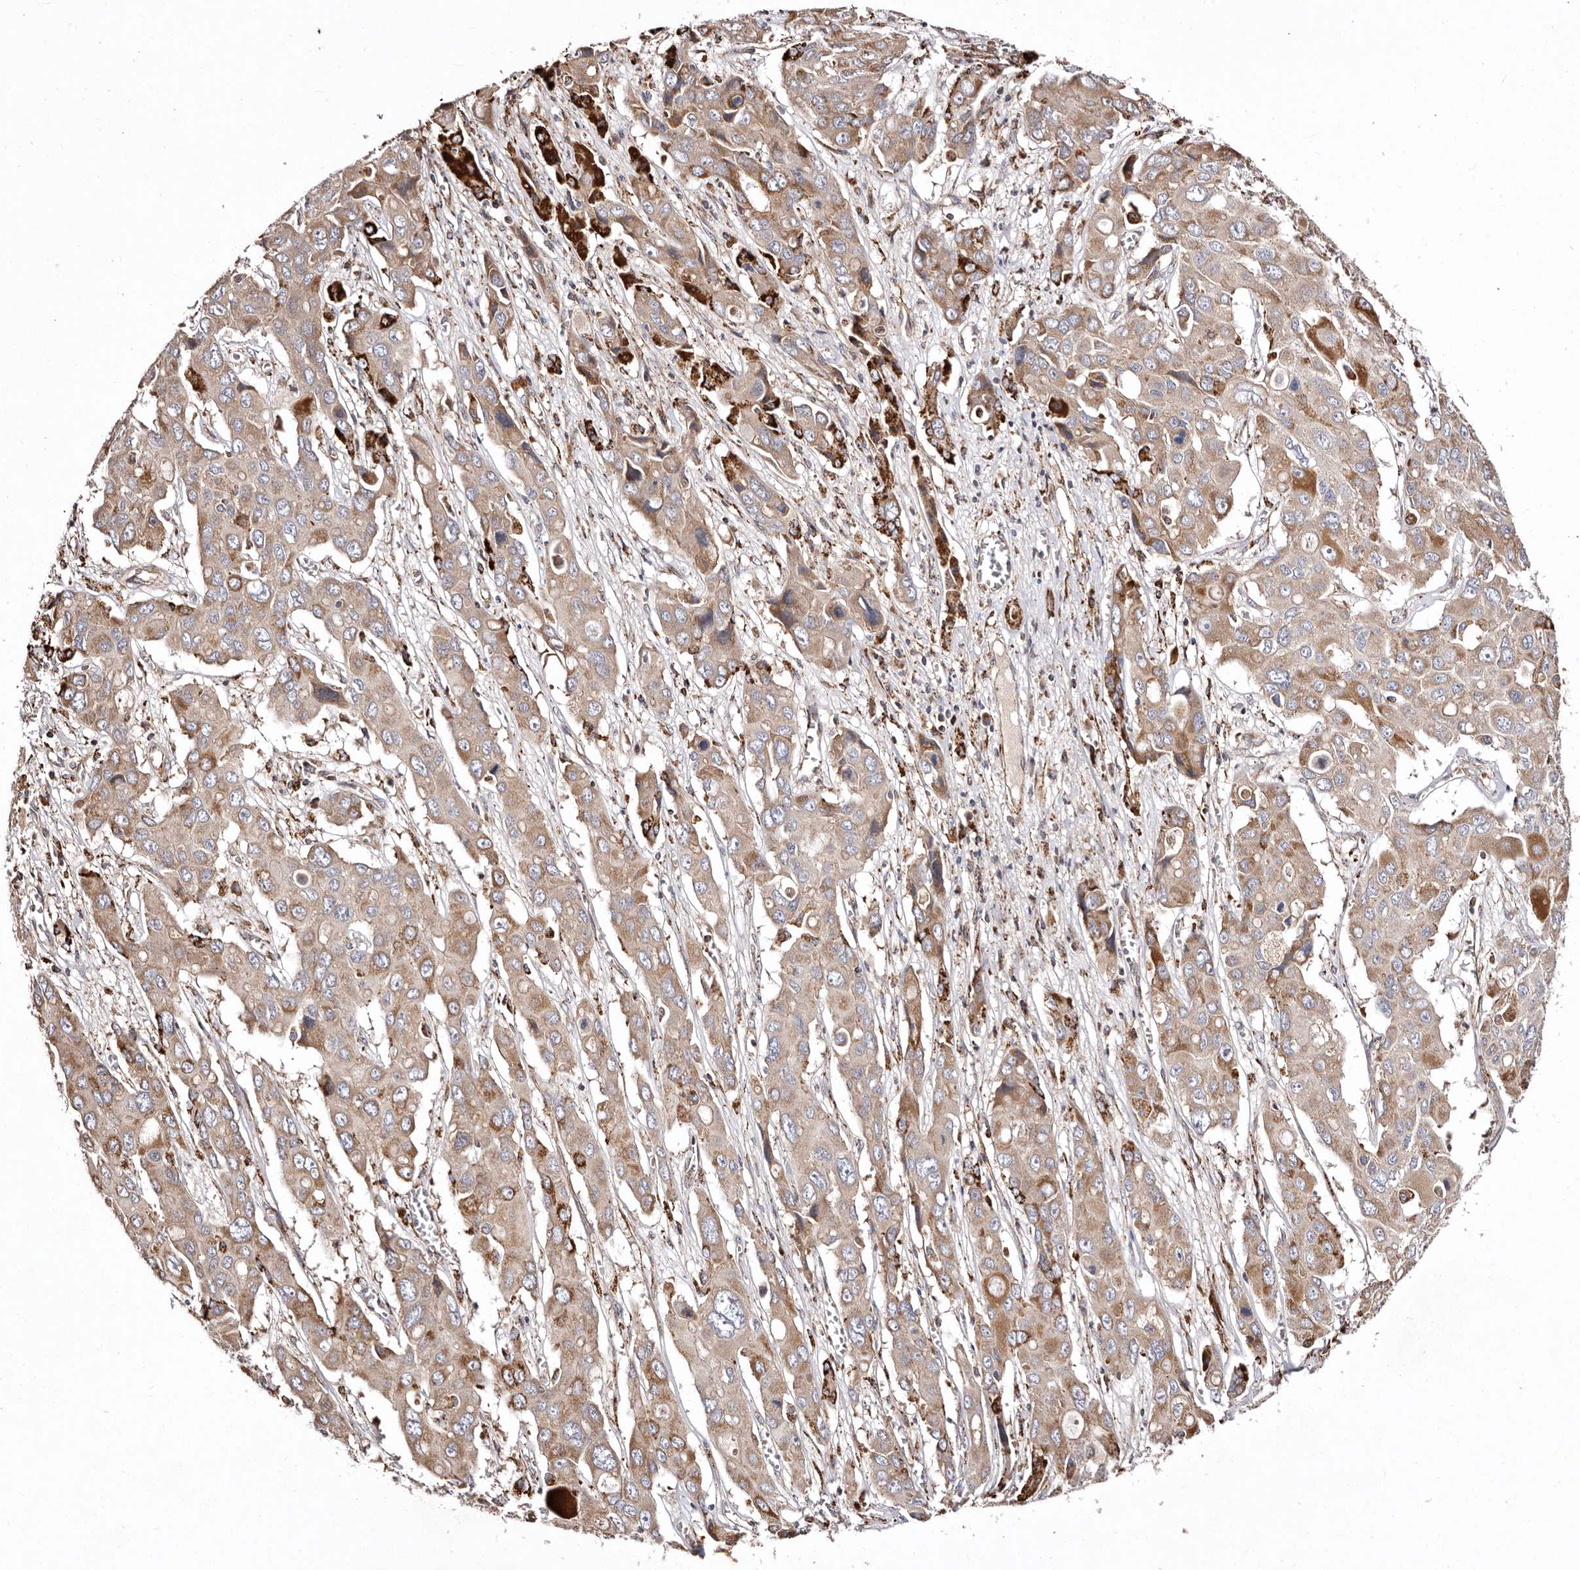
{"staining": {"intensity": "moderate", "quantity": "25%-75%", "location": "cytoplasmic/membranous"}, "tissue": "liver cancer", "cell_type": "Tumor cells", "image_type": "cancer", "snomed": [{"axis": "morphology", "description": "Cholangiocarcinoma"}, {"axis": "topography", "description": "Liver"}], "caption": "A brown stain labels moderate cytoplasmic/membranous staining of a protein in liver cancer tumor cells. (DAB IHC with brightfield microscopy, high magnification).", "gene": "LUZP1", "patient": {"sex": "male", "age": 67}}